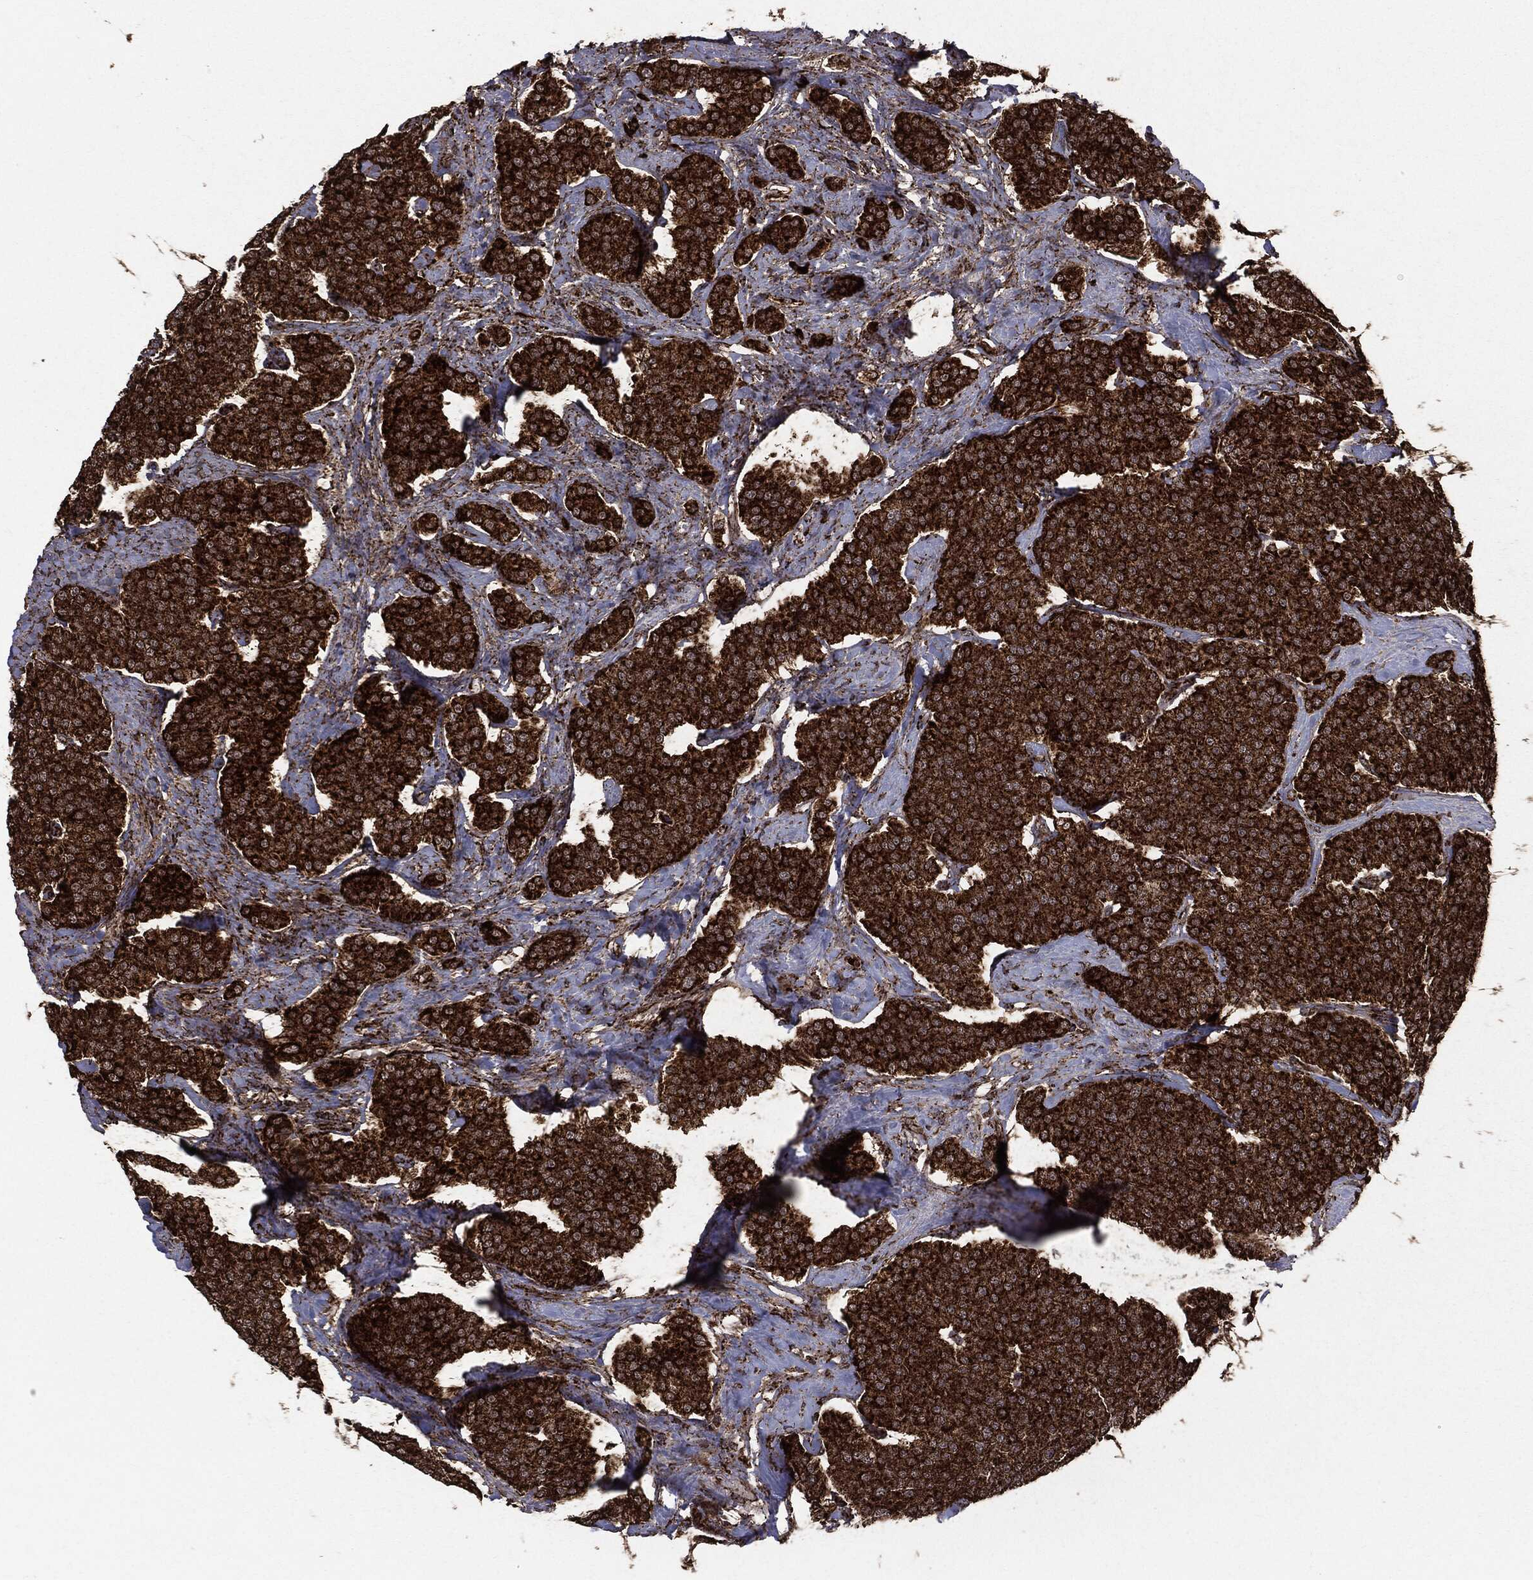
{"staining": {"intensity": "strong", "quantity": ">75%", "location": "cytoplasmic/membranous"}, "tissue": "carcinoid", "cell_type": "Tumor cells", "image_type": "cancer", "snomed": [{"axis": "morphology", "description": "Carcinoid, malignant, NOS"}, {"axis": "topography", "description": "Small intestine"}], "caption": "A high amount of strong cytoplasmic/membranous expression is identified in about >75% of tumor cells in malignant carcinoid tissue. Using DAB (3,3'-diaminobenzidine) (brown) and hematoxylin (blue) stains, captured at high magnification using brightfield microscopy.", "gene": "MAP2K1", "patient": {"sex": "female", "age": 58}}